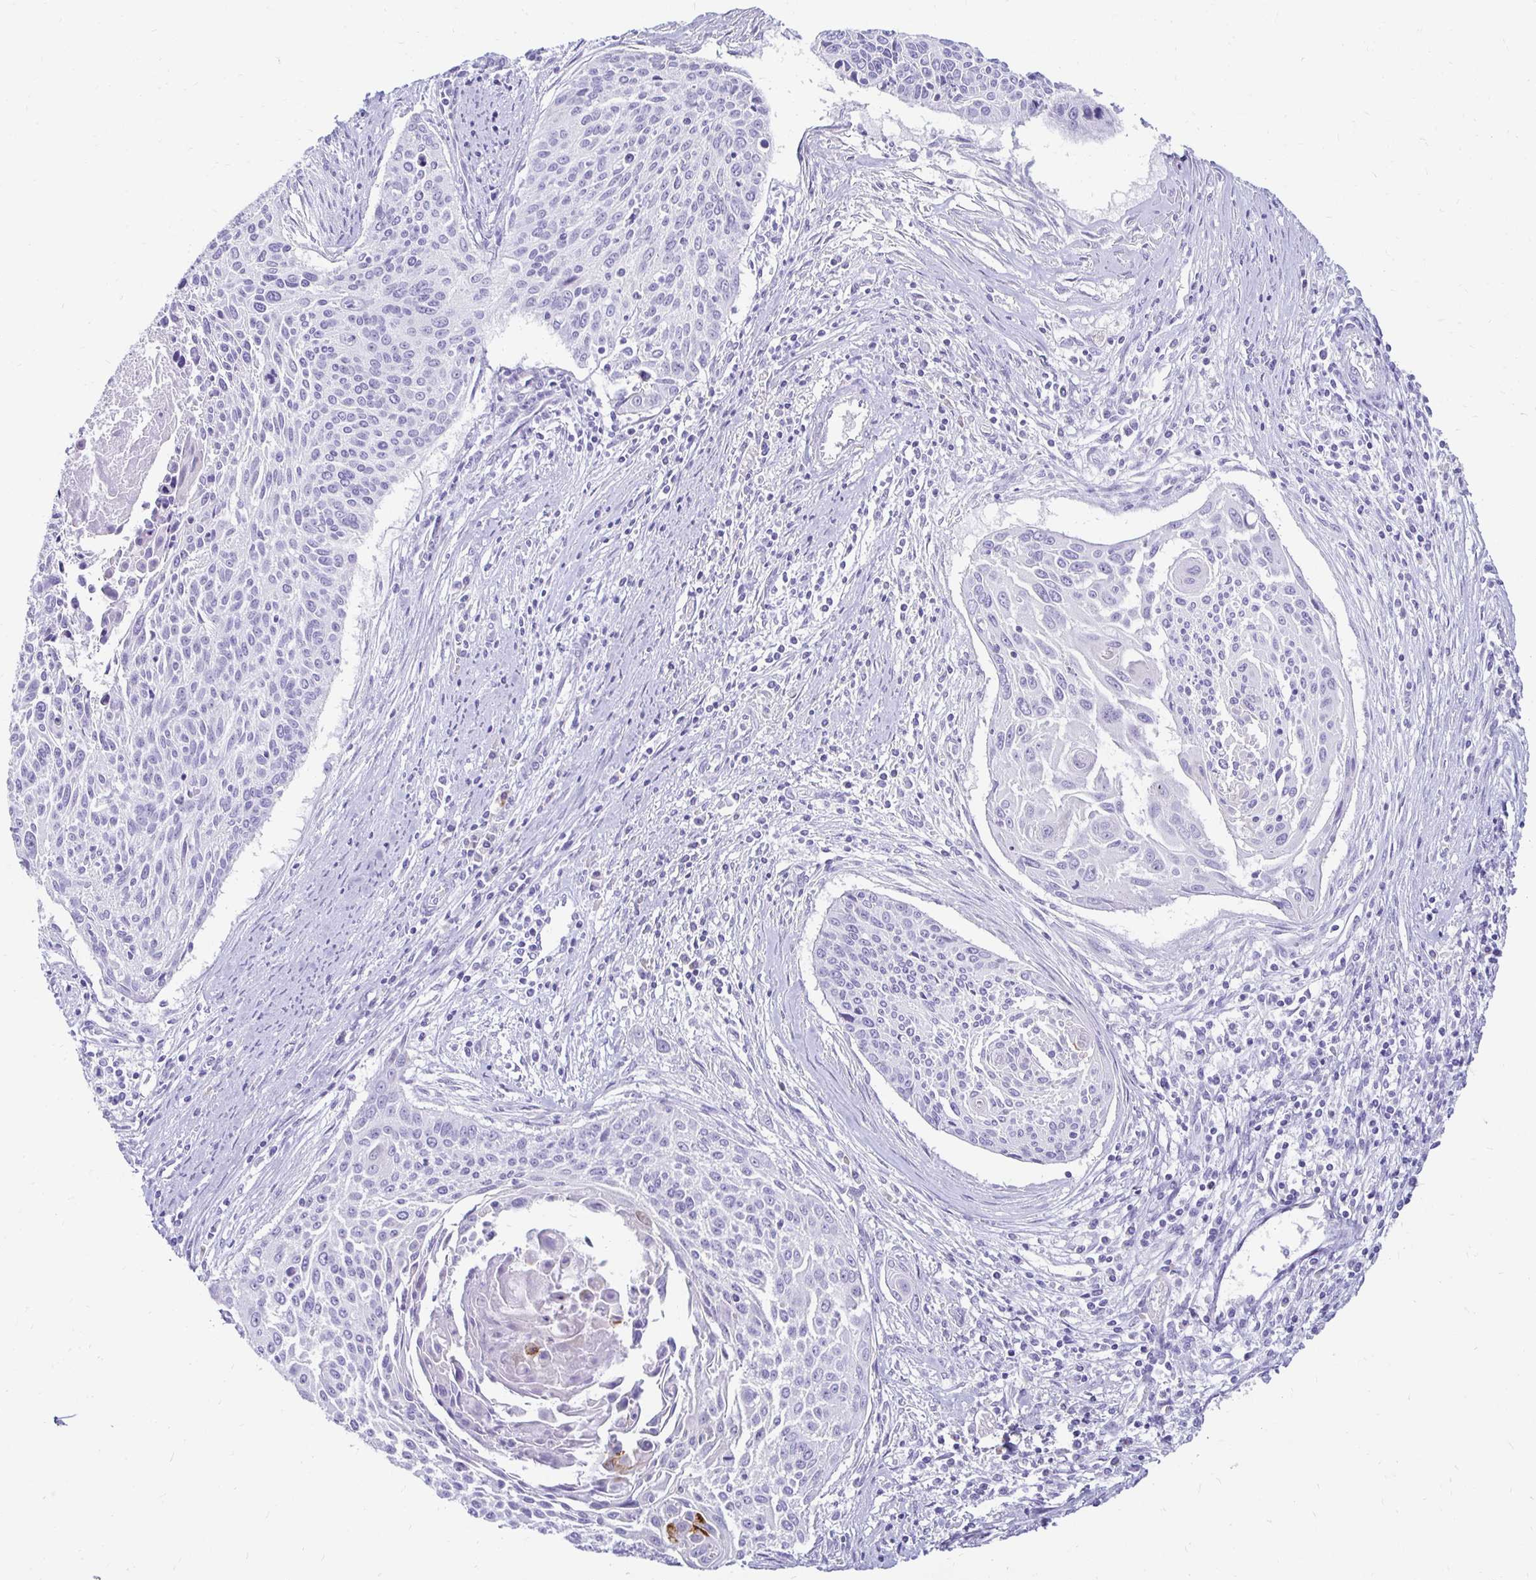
{"staining": {"intensity": "negative", "quantity": "none", "location": "none"}, "tissue": "cervical cancer", "cell_type": "Tumor cells", "image_type": "cancer", "snomed": [{"axis": "morphology", "description": "Squamous cell carcinoma, NOS"}, {"axis": "topography", "description": "Cervix"}], "caption": "This is a micrograph of immunohistochemistry staining of cervical squamous cell carcinoma, which shows no staining in tumor cells.", "gene": "CST6", "patient": {"sex": "female", "age": 55}}